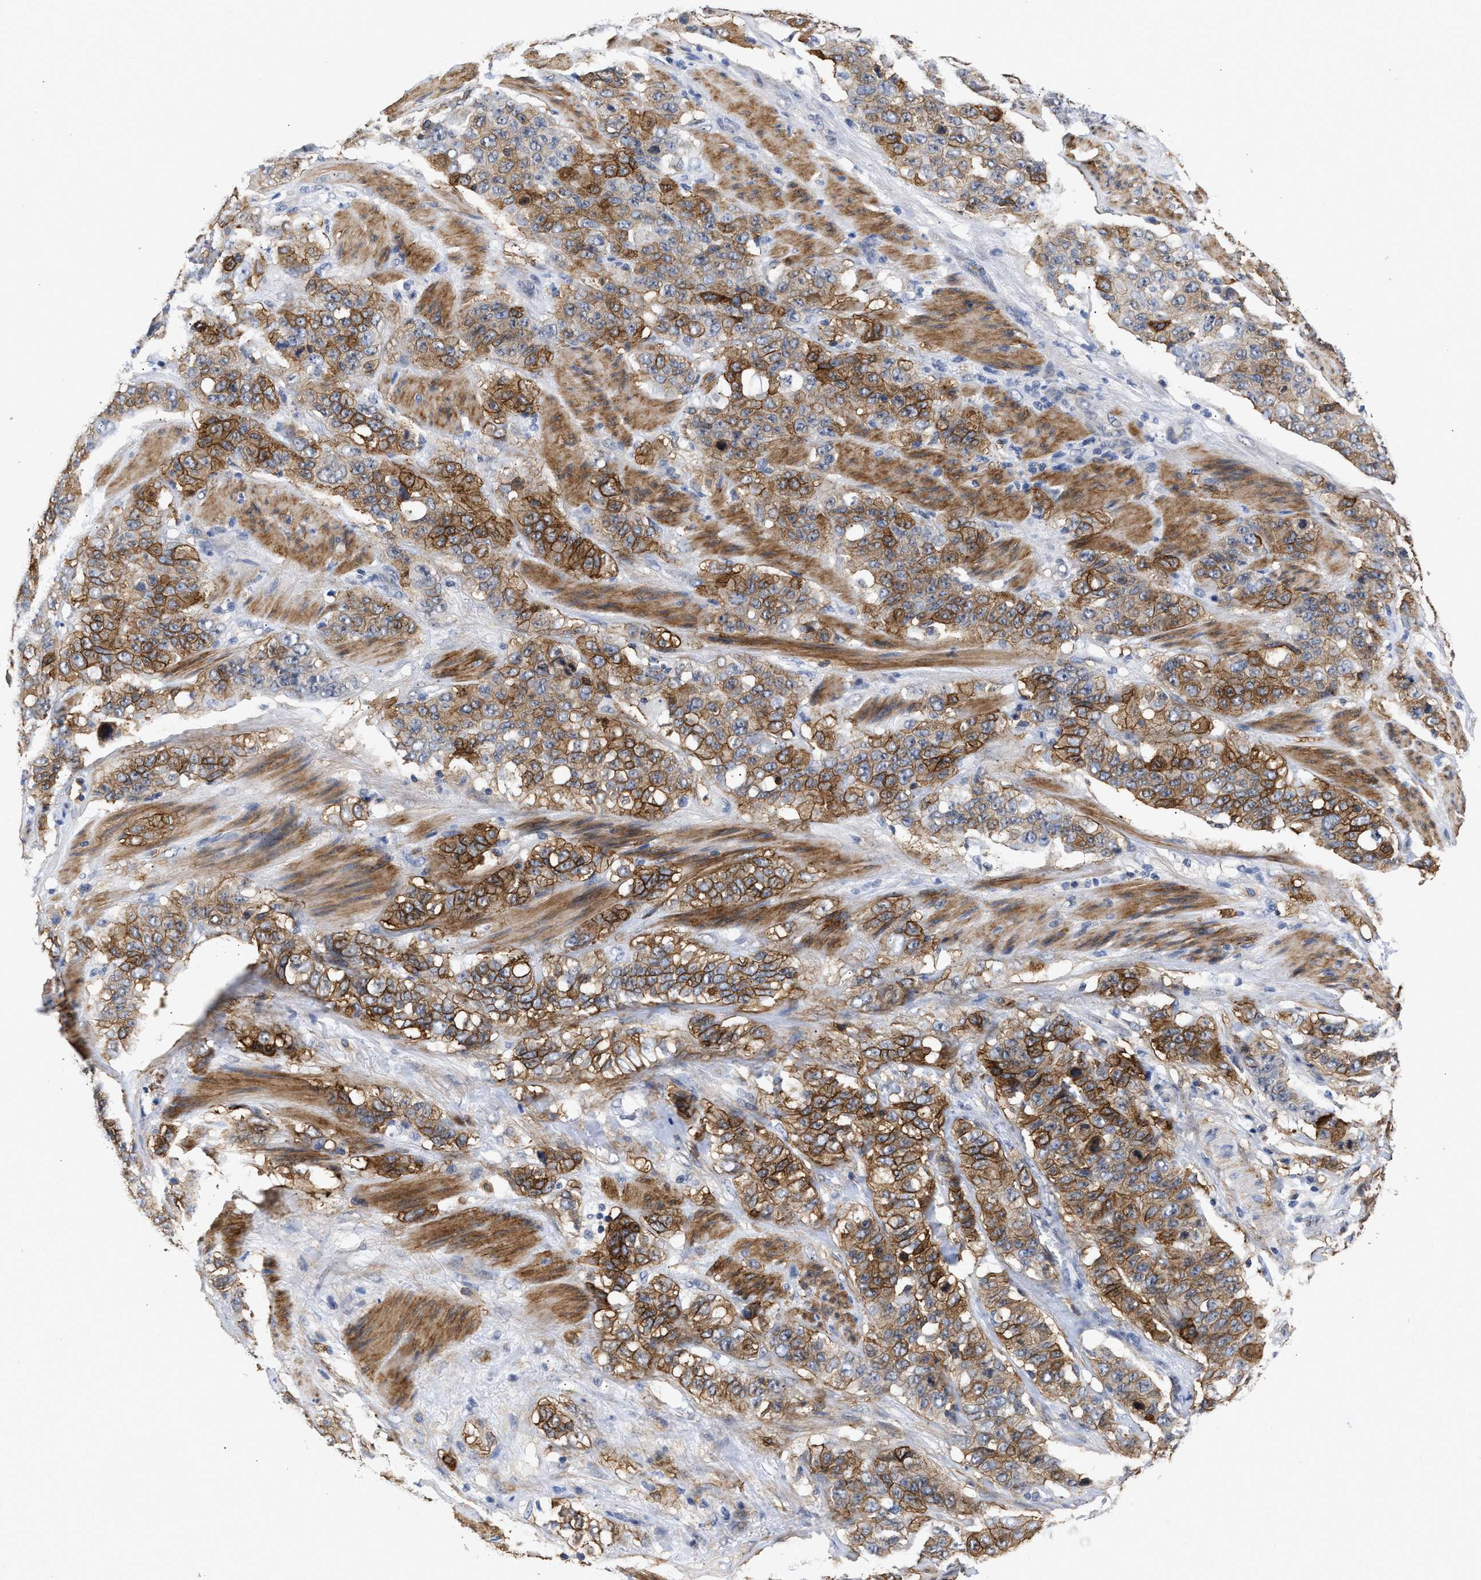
{"staining": {"intensity": "moderate", "quantity": ">75%", "location": "cytoplasmic/membranous"}, "tissue": "stomach cancer", "cell_type": "Tumor cells", "image_type": "cancer", "snomed": [{"axis": "morphology", "description": "Adenocarcinoma, NOS"}, {"axis": "topography", "description": "Stomach"}], "caption": "Human stomach cancer stained with a protein marker demonstrates moderate staining in tumor cells.", "gene": "AHNAK2", "patient": {"sex": "male", "age": 48}}